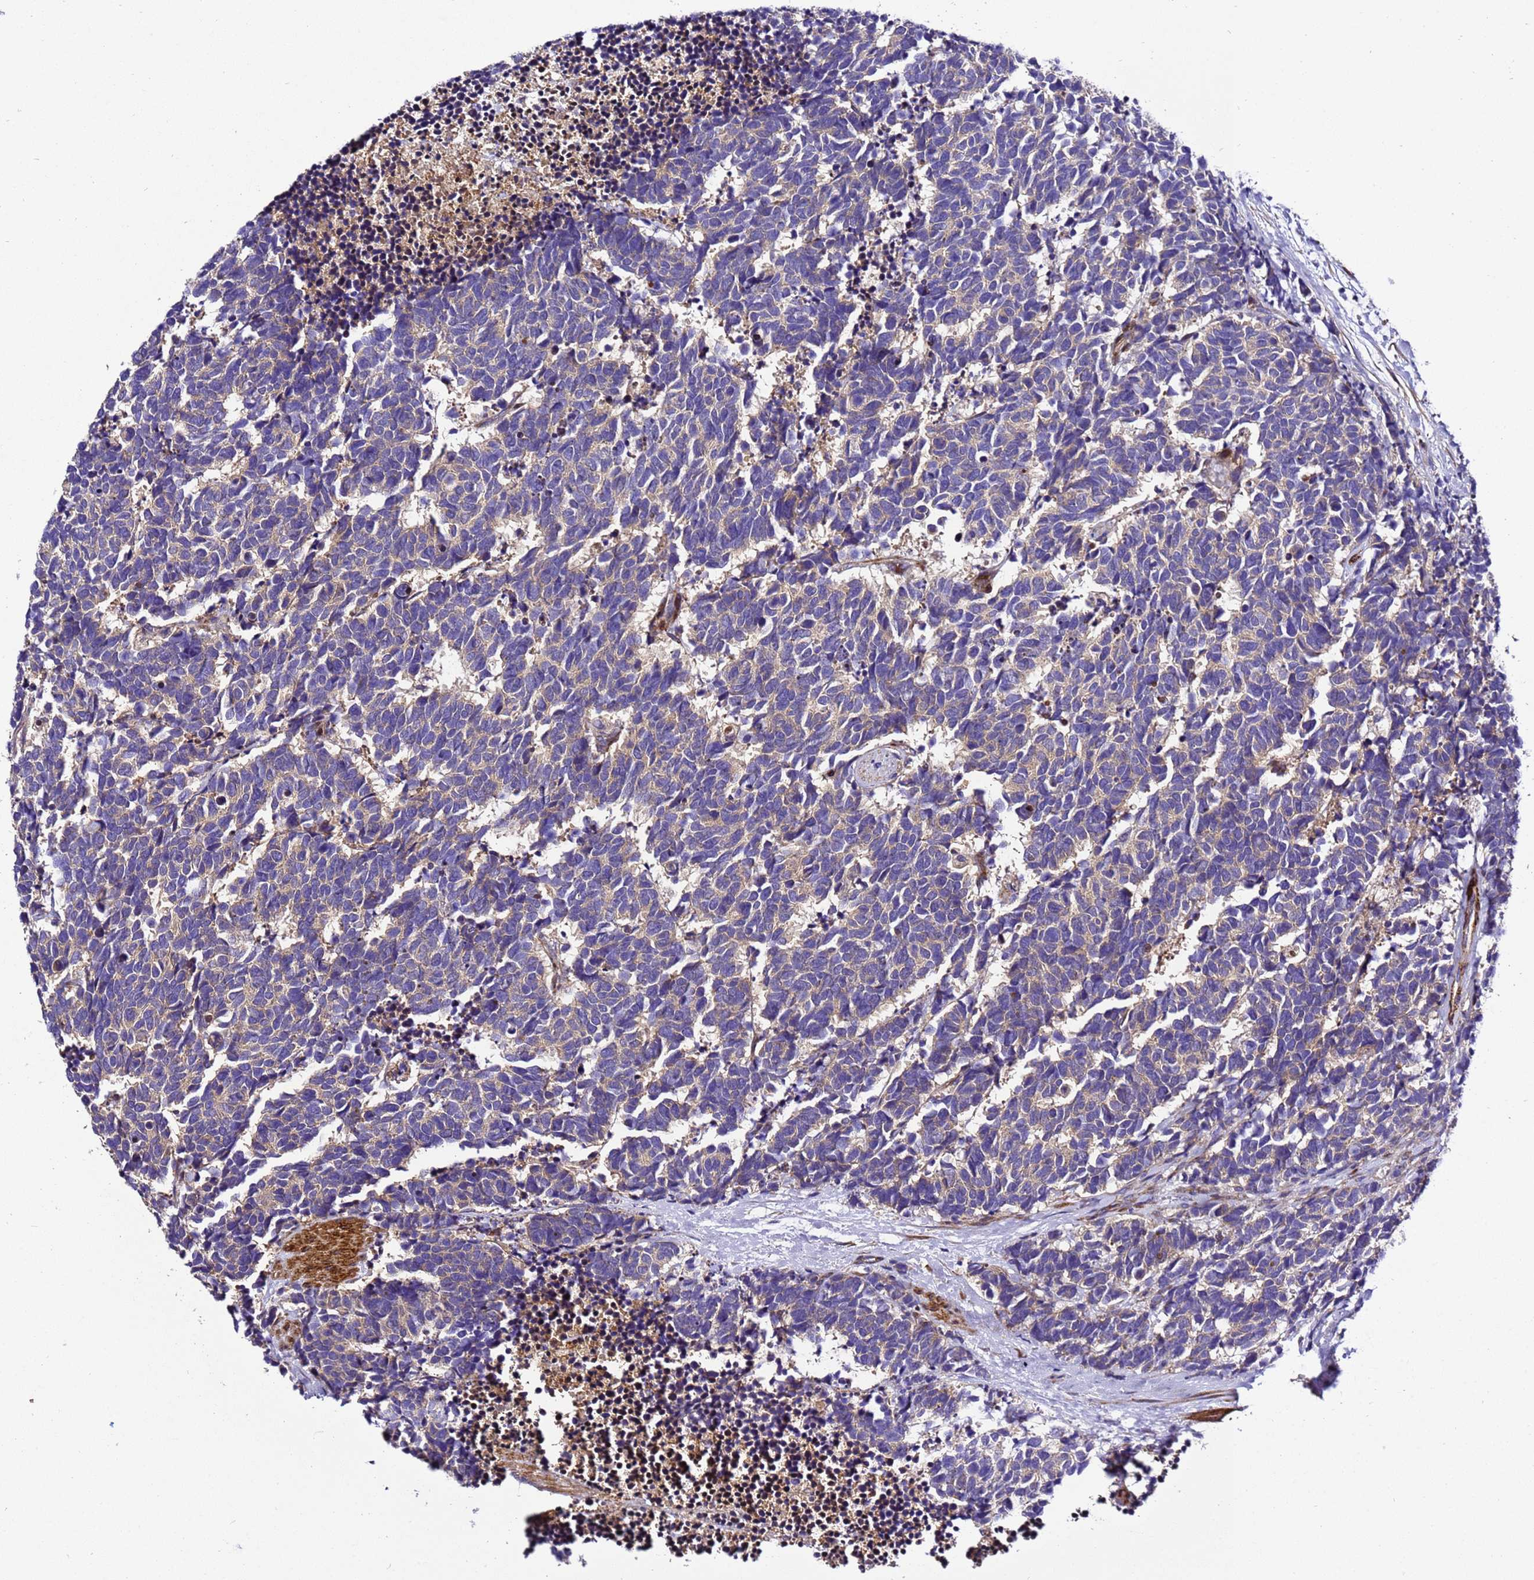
{"staining": {"intensity": "weak", "quantity": "25%-75%", "location": "cytoplasmic/membranous"}, "tissue": "carcinoid", "cell_type": "Tumor cells", "image_type": "cancer", "snomed": [{"axis": "morphology", "description": "Carcinoma, NOS"}, {"axis": "morphology", "description": "Carcinoid, malignant, NOS"}, {"axis": "topography", "description": "Prostate"}], "caption": "Immunohistochemistry micrograph of carcinoid (malignant) stained for a protein (brown), which shows low levels of weak cytoplasmic/membranous expression in approximately 25%-75% of tumor cells.", "gene": "ZNF417", "patient": {"sex": "male", "age": 57}}